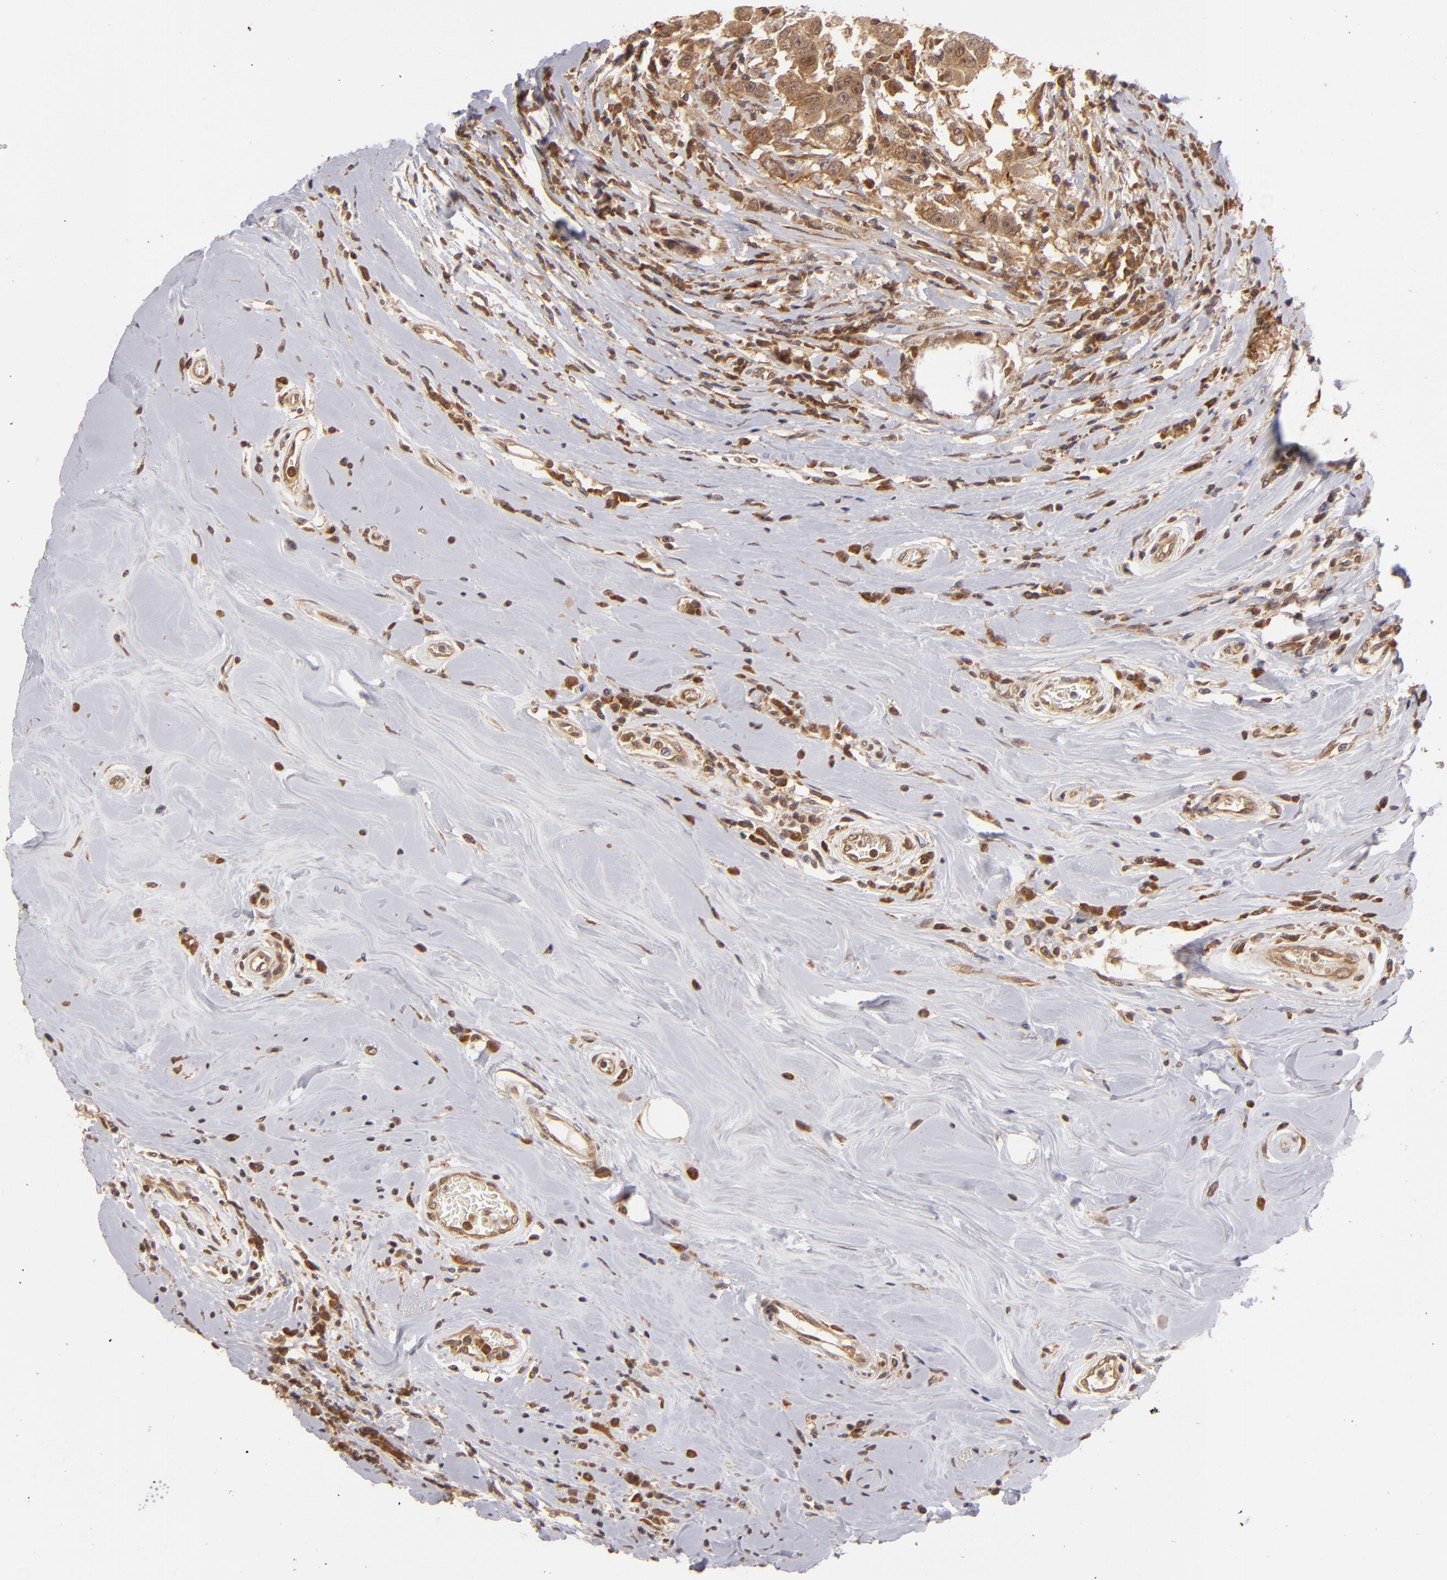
{"staining": {"intensity": "moderate", "quantity": ">75%", "location": "cytoplasmic/membranous"}, "tissue": "breast cancer", "cell_type": "Tumor cells", "image_type": "cancer", "snomed": [{"axis": "morphology", "description": "Duct carcinoma"}, {"axis": "topography", "description": "Breast"}], "caption": "High-magnification brightfield microscopy of breast cancer (invasive ductal carcinoma) stained with DAB (brown) and counterstained with hematoxylin (blue). tumor cells exhibit moderate cytoplasmic/membranous staining is seen in approximately>75% of cells.", "gene": "MAPK3", "patient": {"sex": "female", "age": 27}}